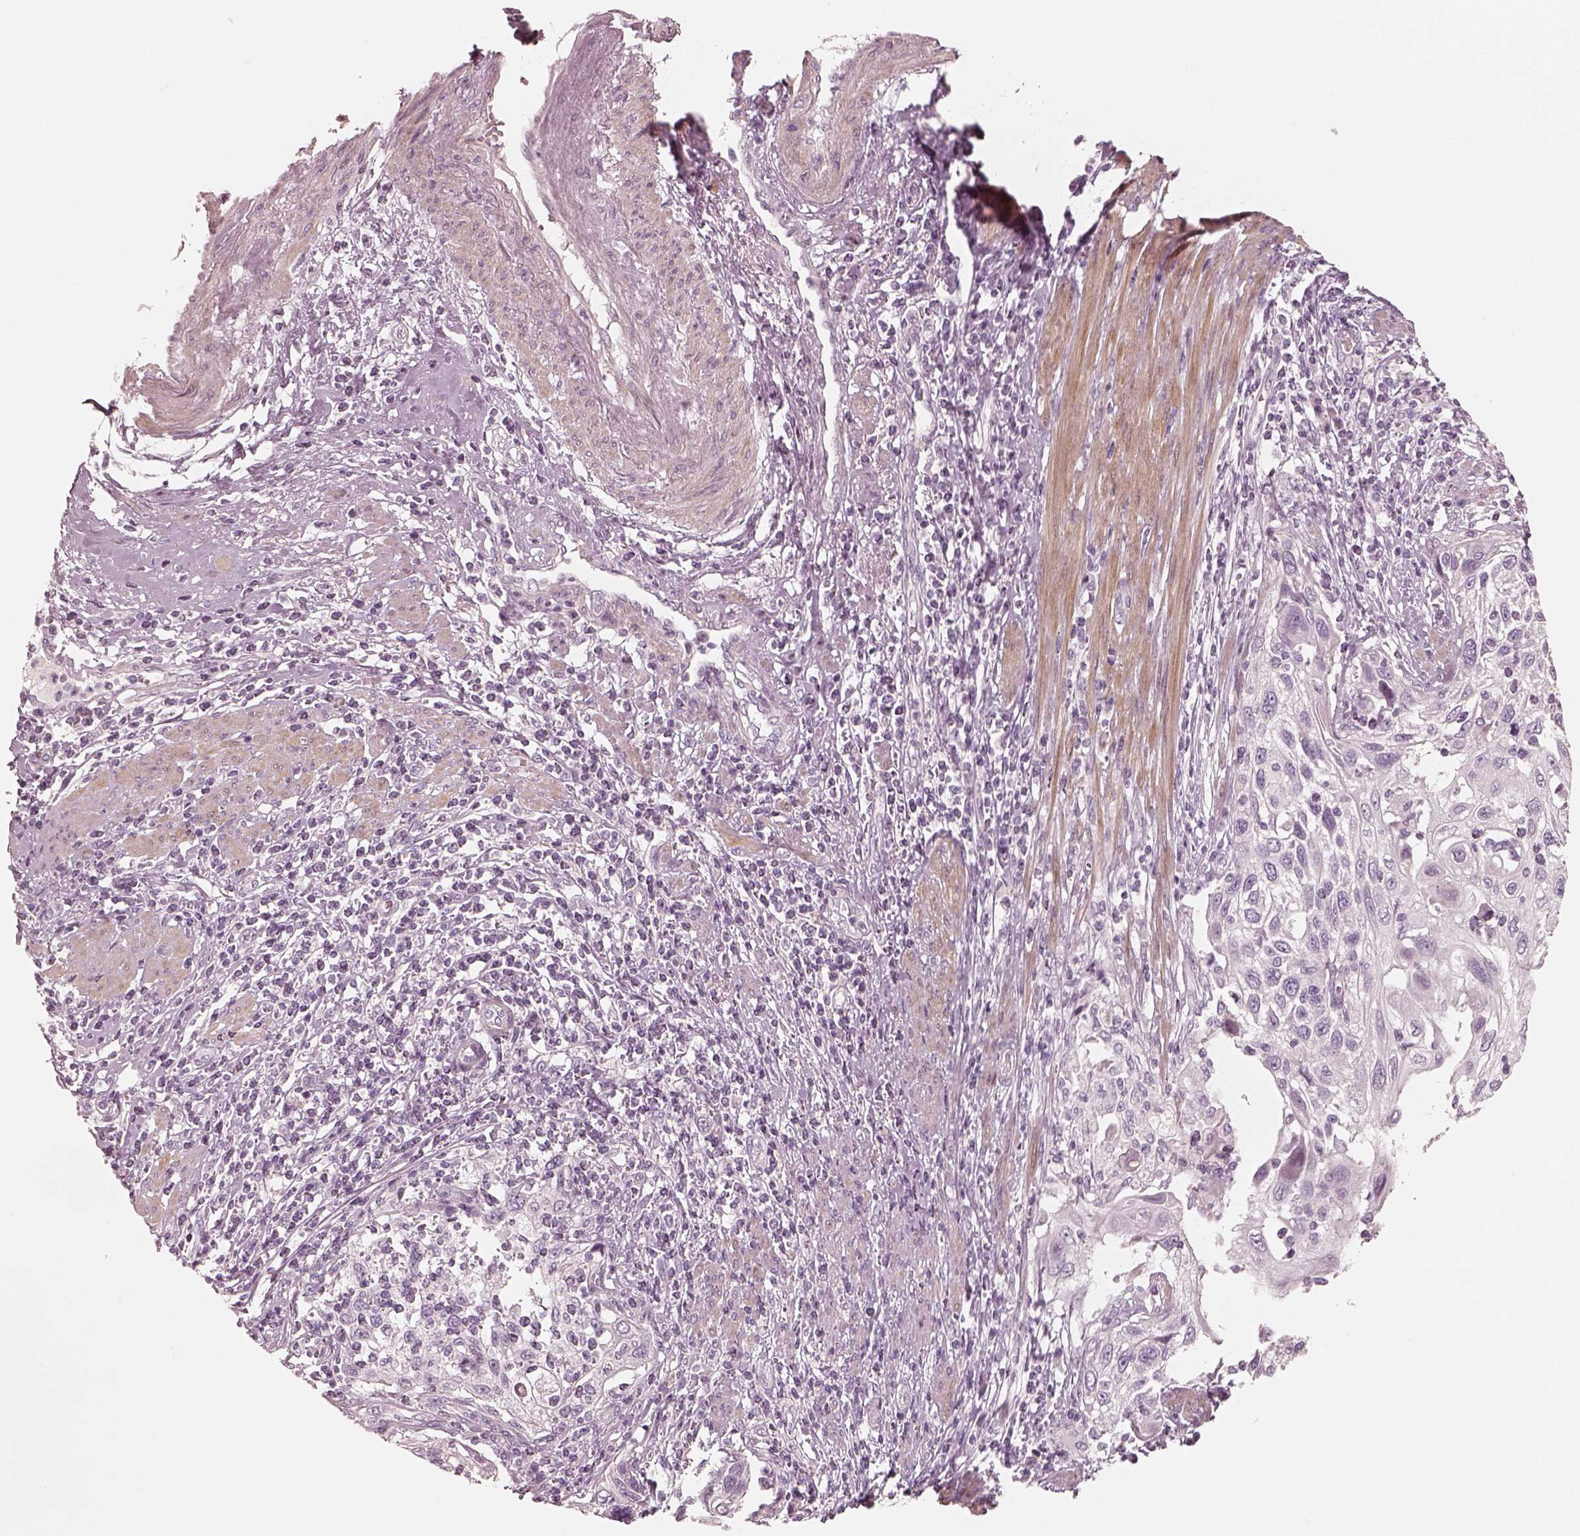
{"staining": {"intensity": "negative", "quantity": "none", "location": "none"}, "tissue": "cervical cancer", "cell_type": "Tumor cells", "image_type": "cancer", "snomed": [{"axis": "morphology", "description": "Squamous cell carcinoma, NOS"}, {"axis": "topography", "description": "Cervix"}], "caption": "This micrograph is of cervical cancer stained with immunohistochemistry (IHC) to label a protein in brown with the nuclei are counter-stained blue. There is no staining in tumor cells. The staining was performed using DAB to visualize the protein expression in brown, while the nuclei were stained in blue with hematoxylin (Magnification: 20x).", "gene": "SPATA24", "patient": {"sex": "female", "age": 70}}